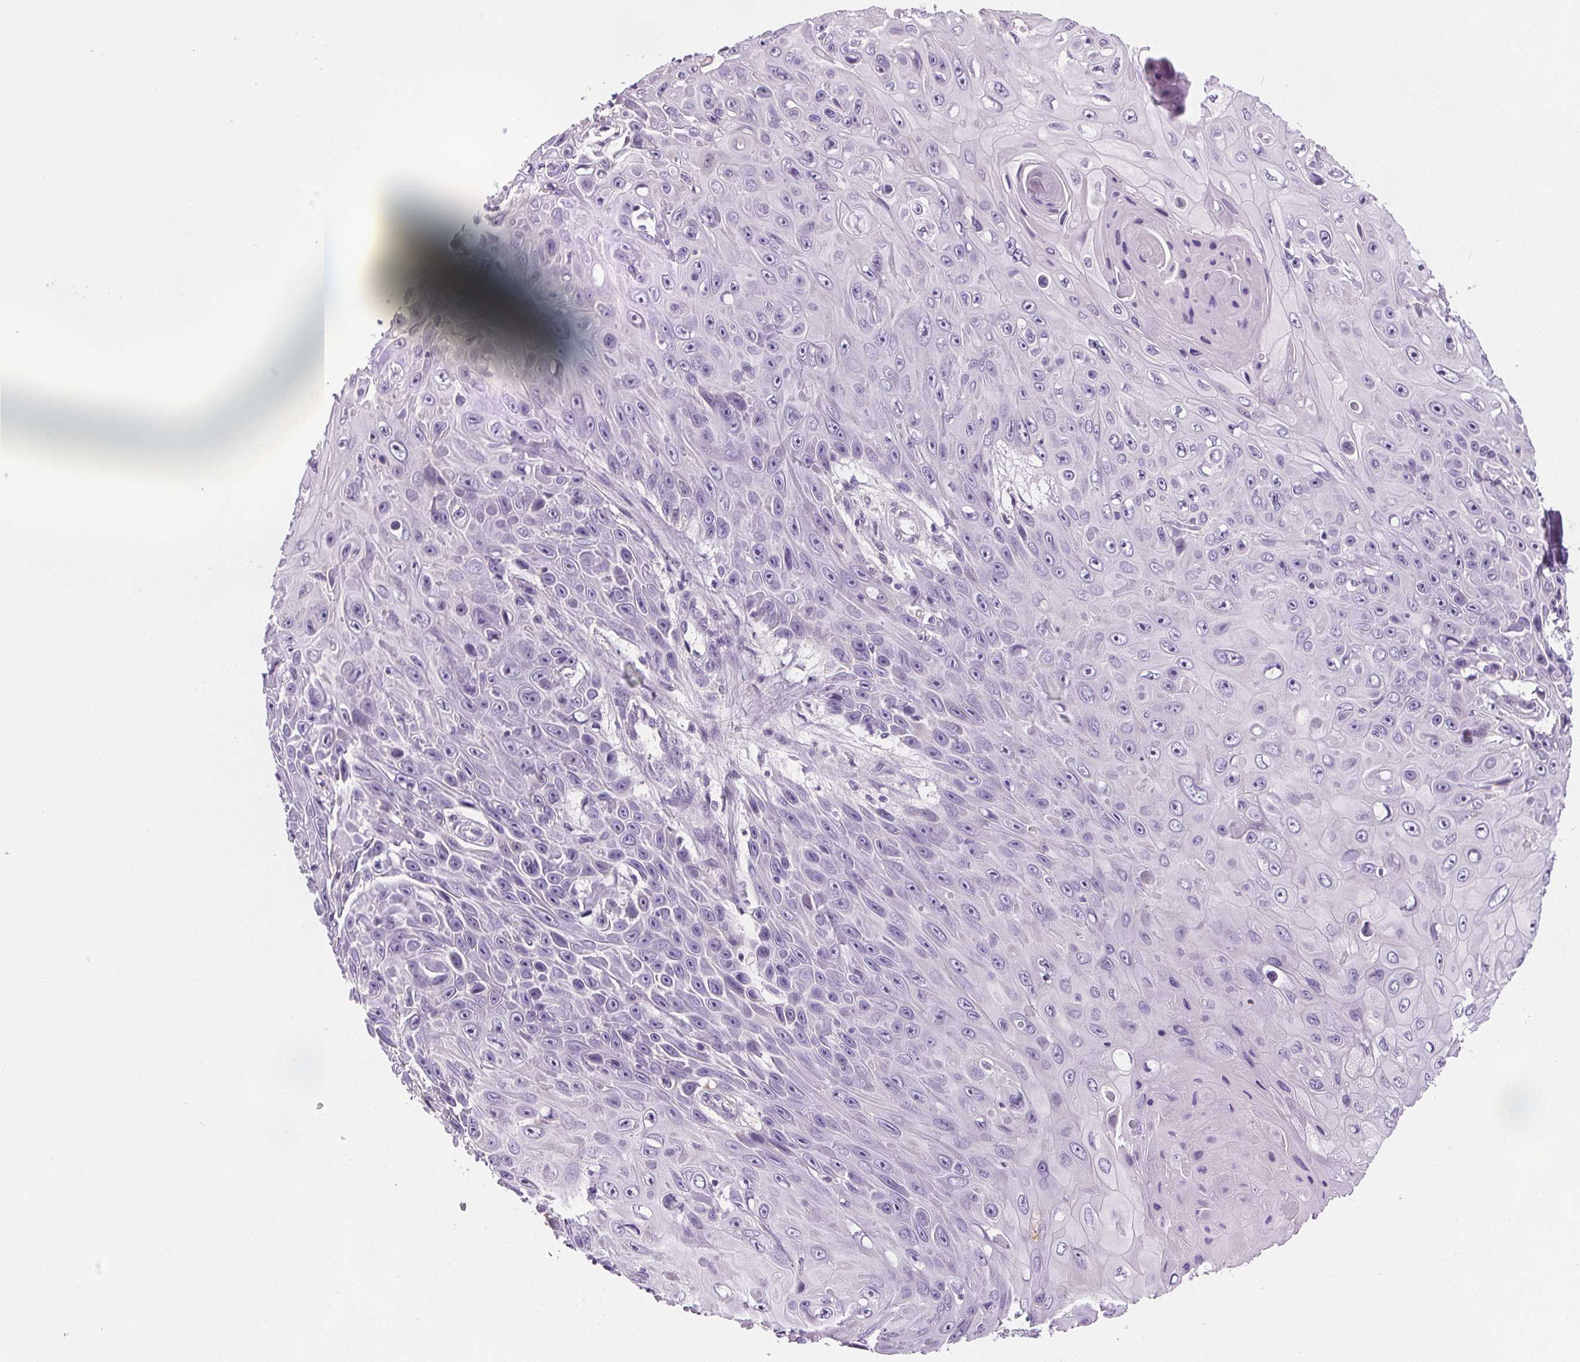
{"staining": {"intensity": "negative", "quantity": "none", "location": "none"}, "tissue": "skin cancer", "cell_type": "Tumor cells", "image_type": "cancer", "snomed": [{"axis": "morphology", "description": "Squamous cell carcinoma, NOS"}, {"axis": "topography", "description": "Skin"}], "caption": "There is no significant staining in tumor cells of skin squamous cell carcinoma.", "gene": "CD5L", "patient": {"sex": "male", "age": 82}}